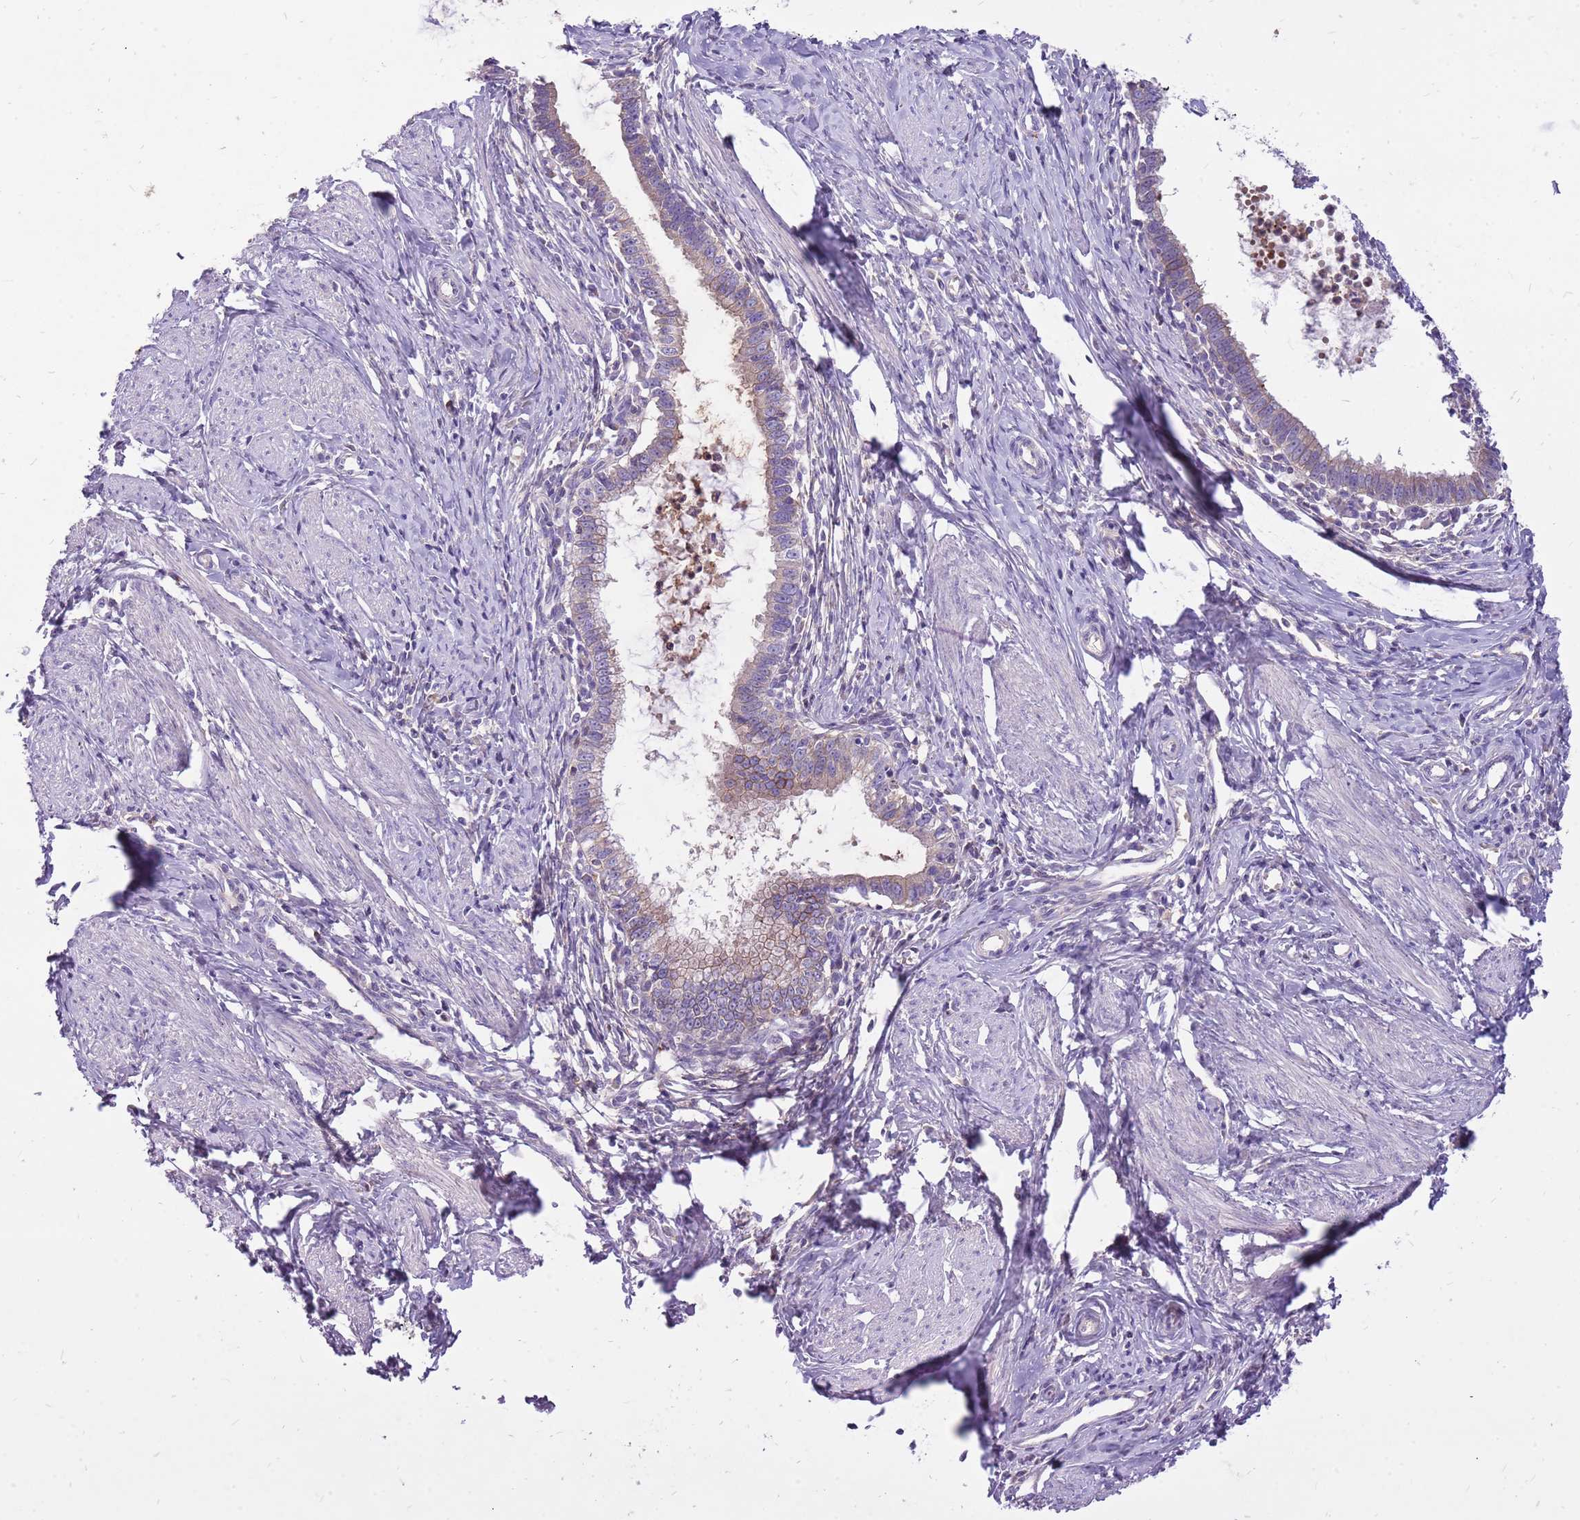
{"staining": {"intensity": "weak", "quantity": "<25%", "location": "cytoplasmic/membranous"}, "tissue": "cervical cancer", "cell_type": "Tumor cells", "image_type": "cancer", "snomed": [{"axis": "morphology", "description": "Adenocarcinoma, NOS"}, {"axis": "topography", "description": "Cervix"}], "caption": "IHC photomicrograph of human adenocarcinoma (cervical) stained for a protein (brown), which exhibits no staining in tumor cells.", "gene": "WDR90", "patient": {"sex": "female", "age": 36}}